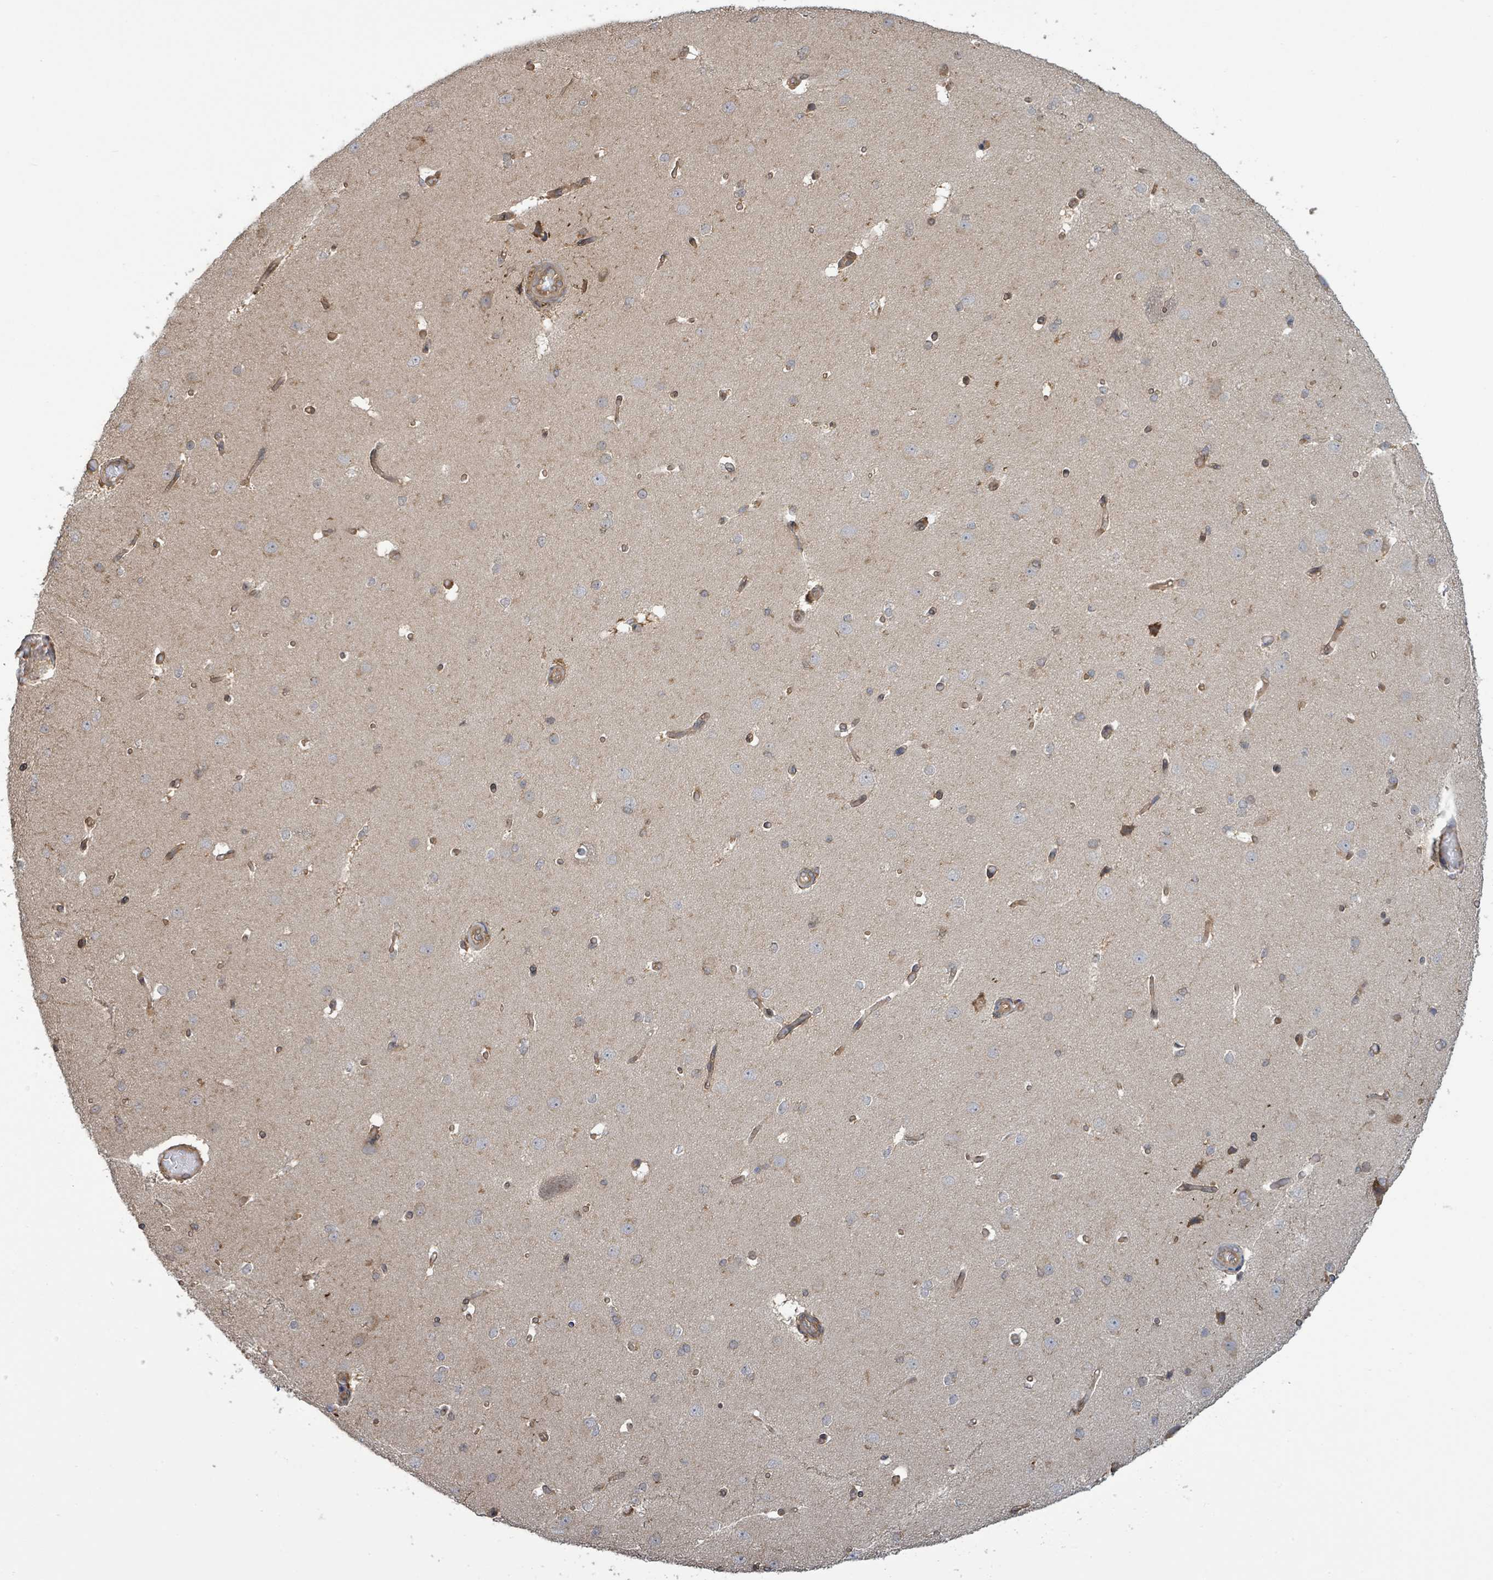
{"staining": {"intensity": "moderate", "quantity": ">75%", "location": "cytoplasmic/membranous"}, "tissue": "cerebral cortex", "cell_type": "Endothelial cells", "image_type": "normal", "snomed": [{"axis": "morphology", "description": "Normal tissue, NOS"}, {"axis": "morphology", "description": "Inflammation, NOS"}, {"axis": "topography", "description": "Cerebral cortex"}], "caption": "Immunohistochemical staining of unremarkable human cerebral cortex displays medium levels of moderate cytoplasmic/membranous expression in approximately >75% of endothelial cells. Using DAB (brown) and hematoxylin (blue) stains, captured at high magnification using brightfield microscopy.", "gene": "ARPIN", "patient": {"sex": "male", "age": 6}}